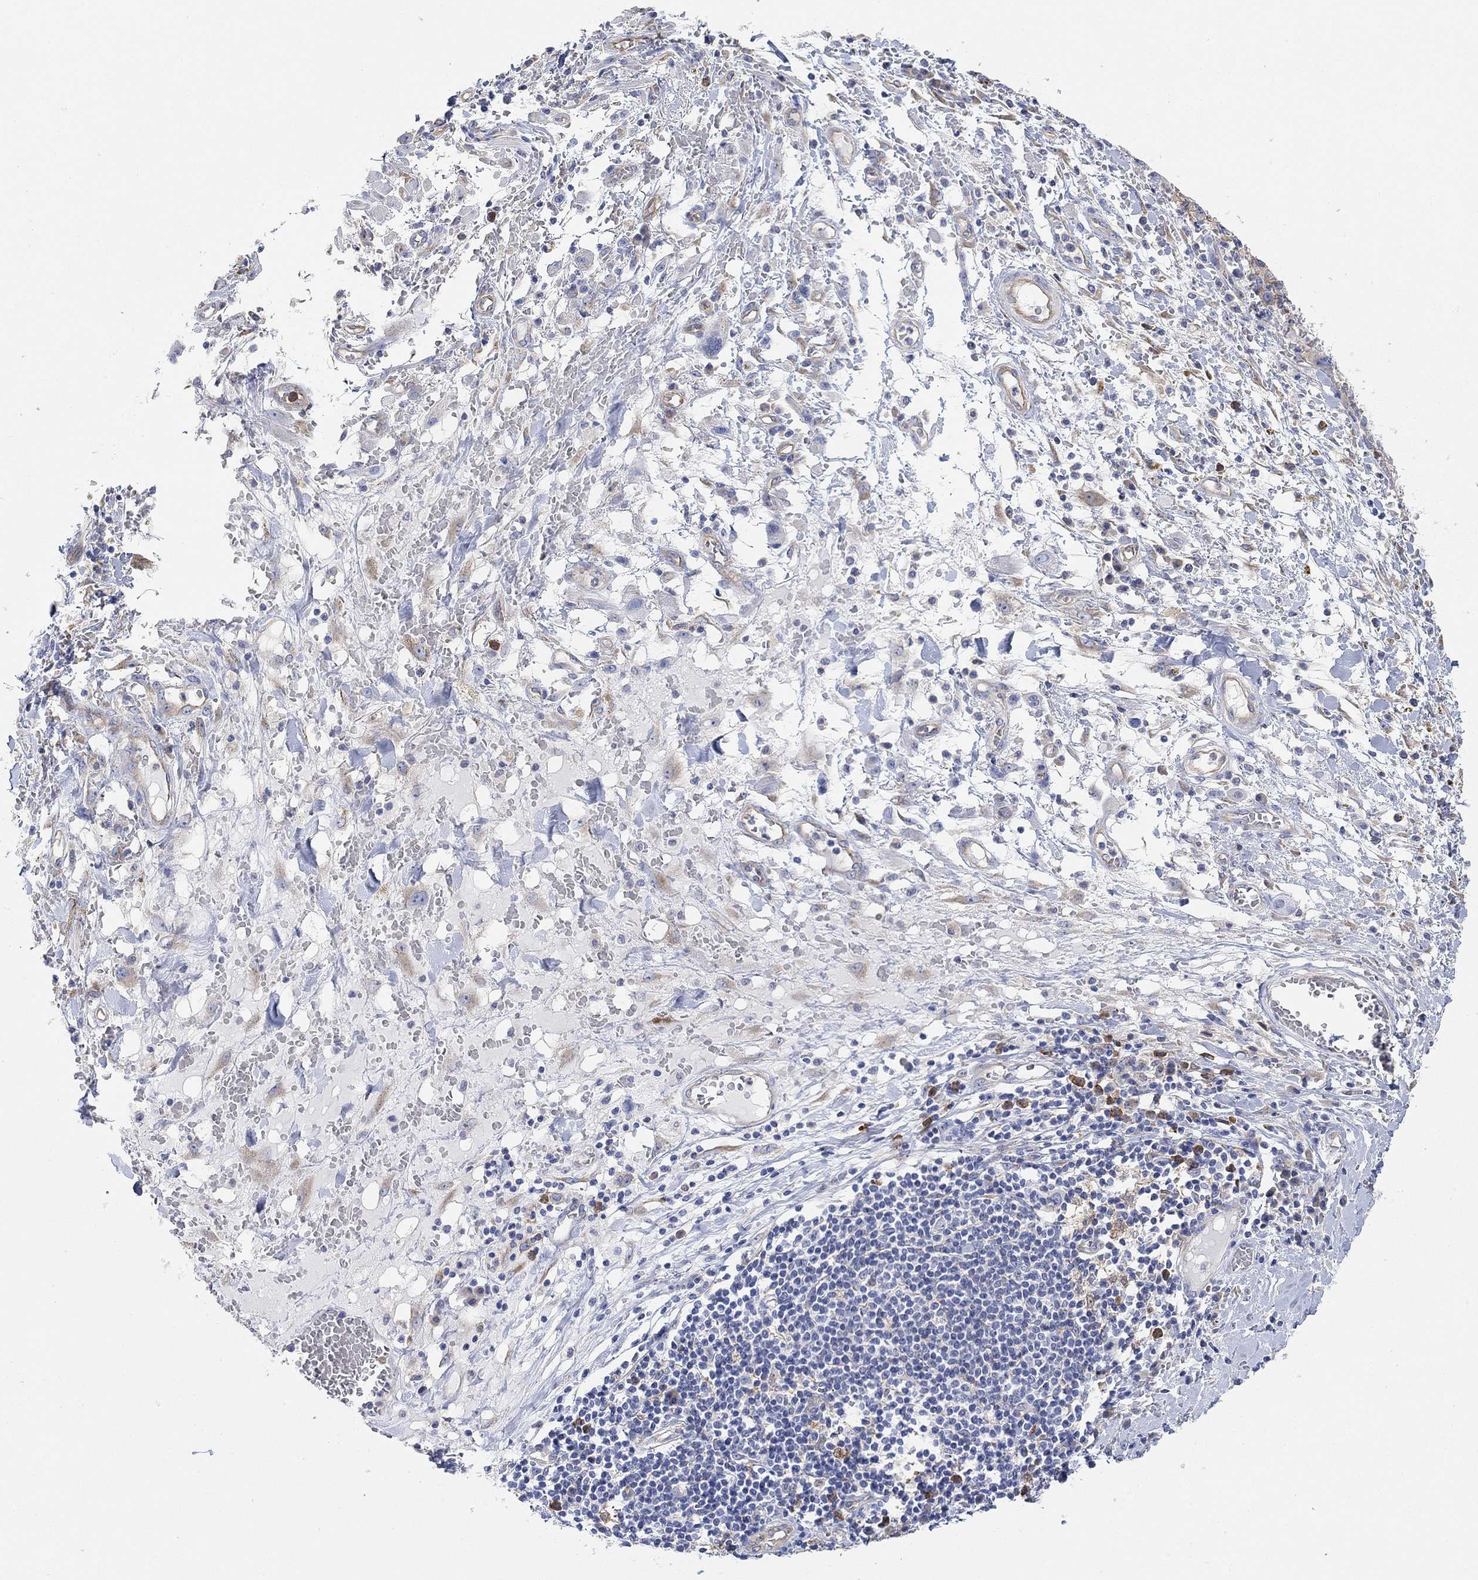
{"staining": {"intensity": "weak", "quantity": "<25%", "location": "cytoplasmic/membranous"}, "tissue": "melanoma", "cell_type": "Tumor cells", "image_type": "cancer", "snomed": [{"axis": "morphology", "description": "Malignant melanoma, NOS"}, {"axis": "topography", "description": "Skin"}], "caption": "Histopathology image shows no protein positivity in tumor cells of melanoma tissue.", "gene": "RGS1", "patient": {"sex": "female", "age": 91}}